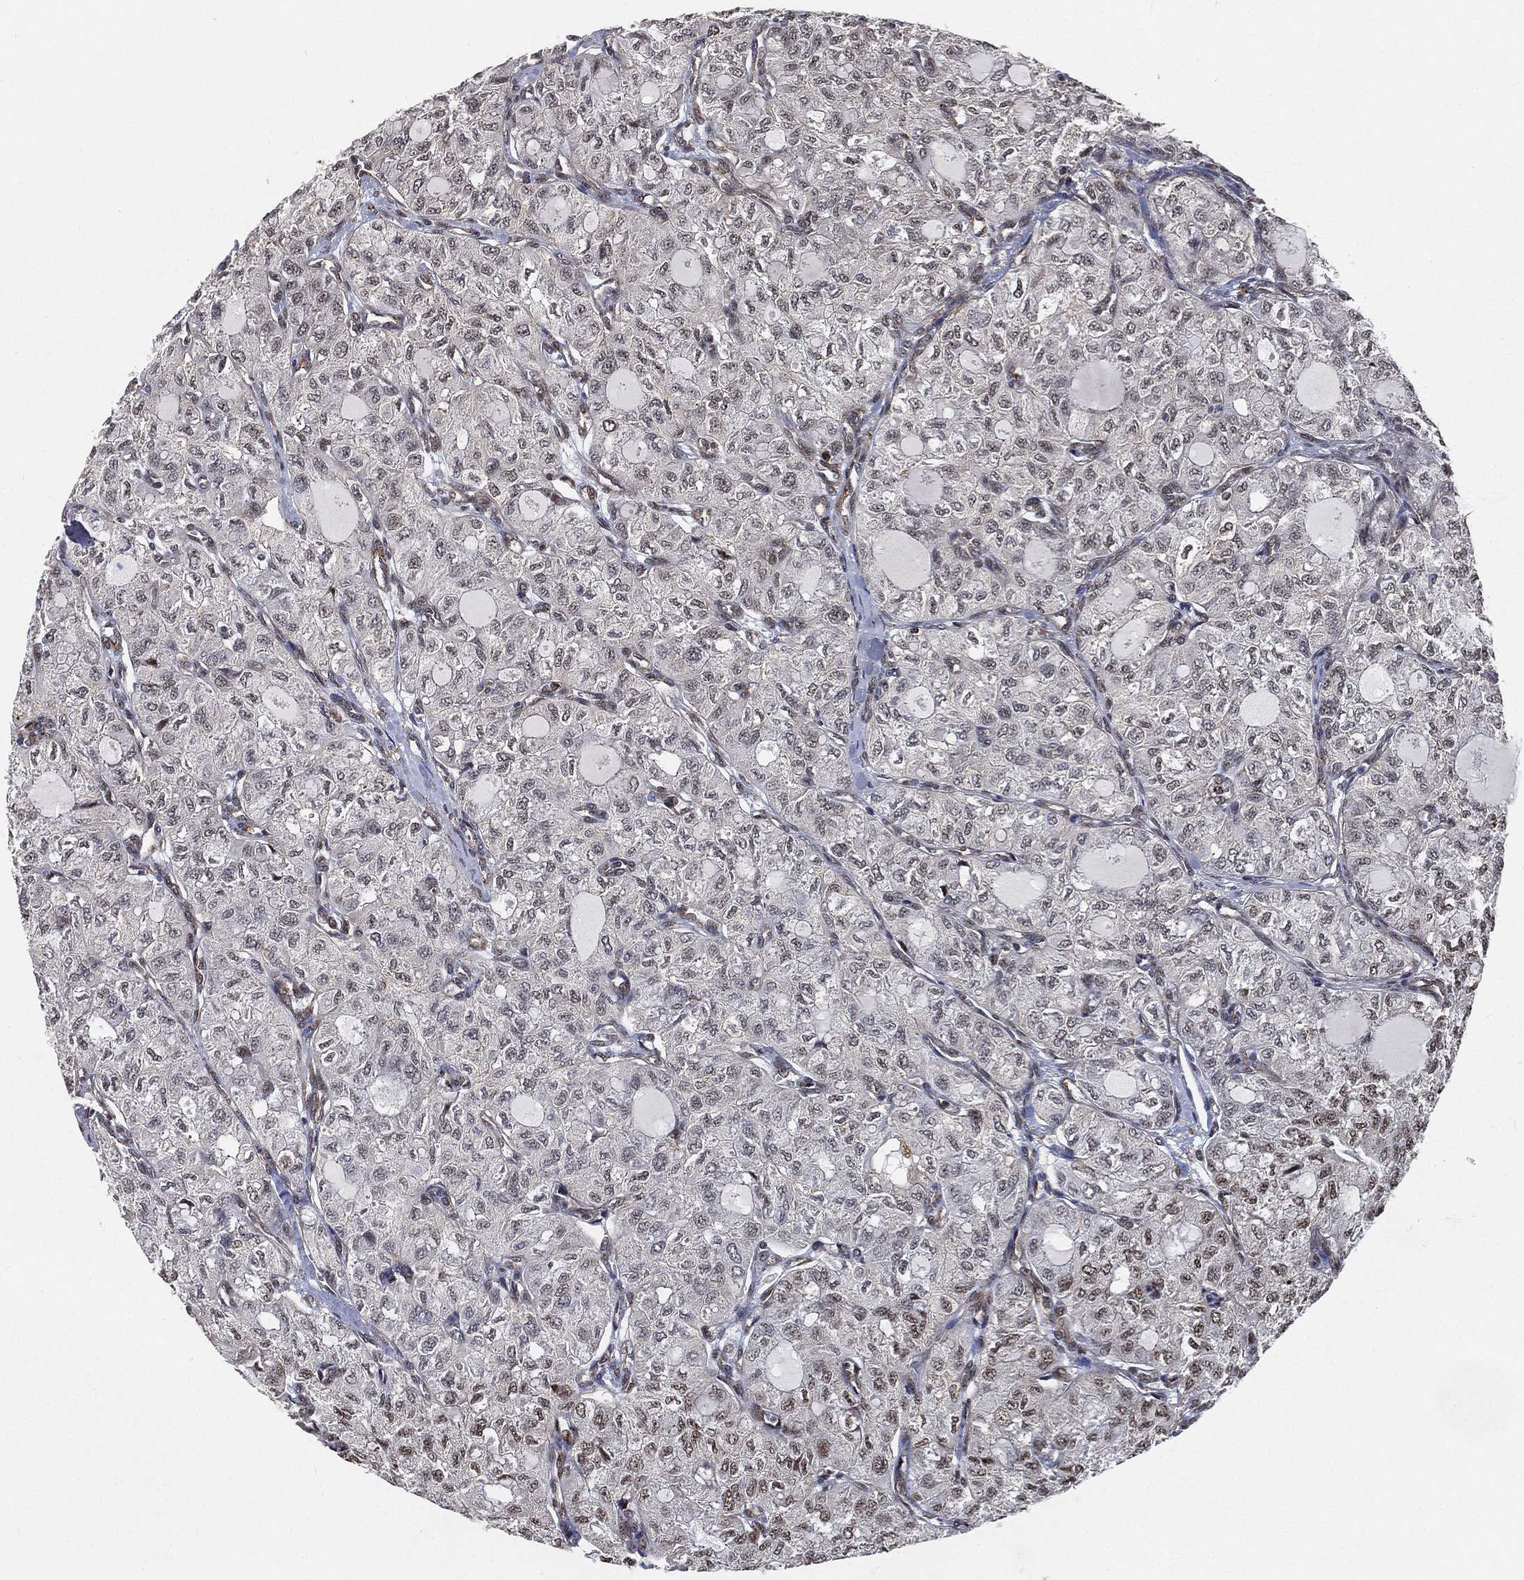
{"staining": {"intensity": "negative", "quantity": "none", "location": "none"}, "tissue": "thyroid cancer", "cell_type": "Tumor cells", "image_type": "cancer", "snomed": [{"axis": "morphology", "description": "Follicular adenoma carcinoma, NOS"}, {"axis": "topography", "description": "Thyroid gland"}], "caption": "Thyroid follicular adenoma carcinoma stained for a protein using IHC reveals no positivity tumor cells.", "gene": "RSRC2", "patient": {"sex": "male", "age": 75}}